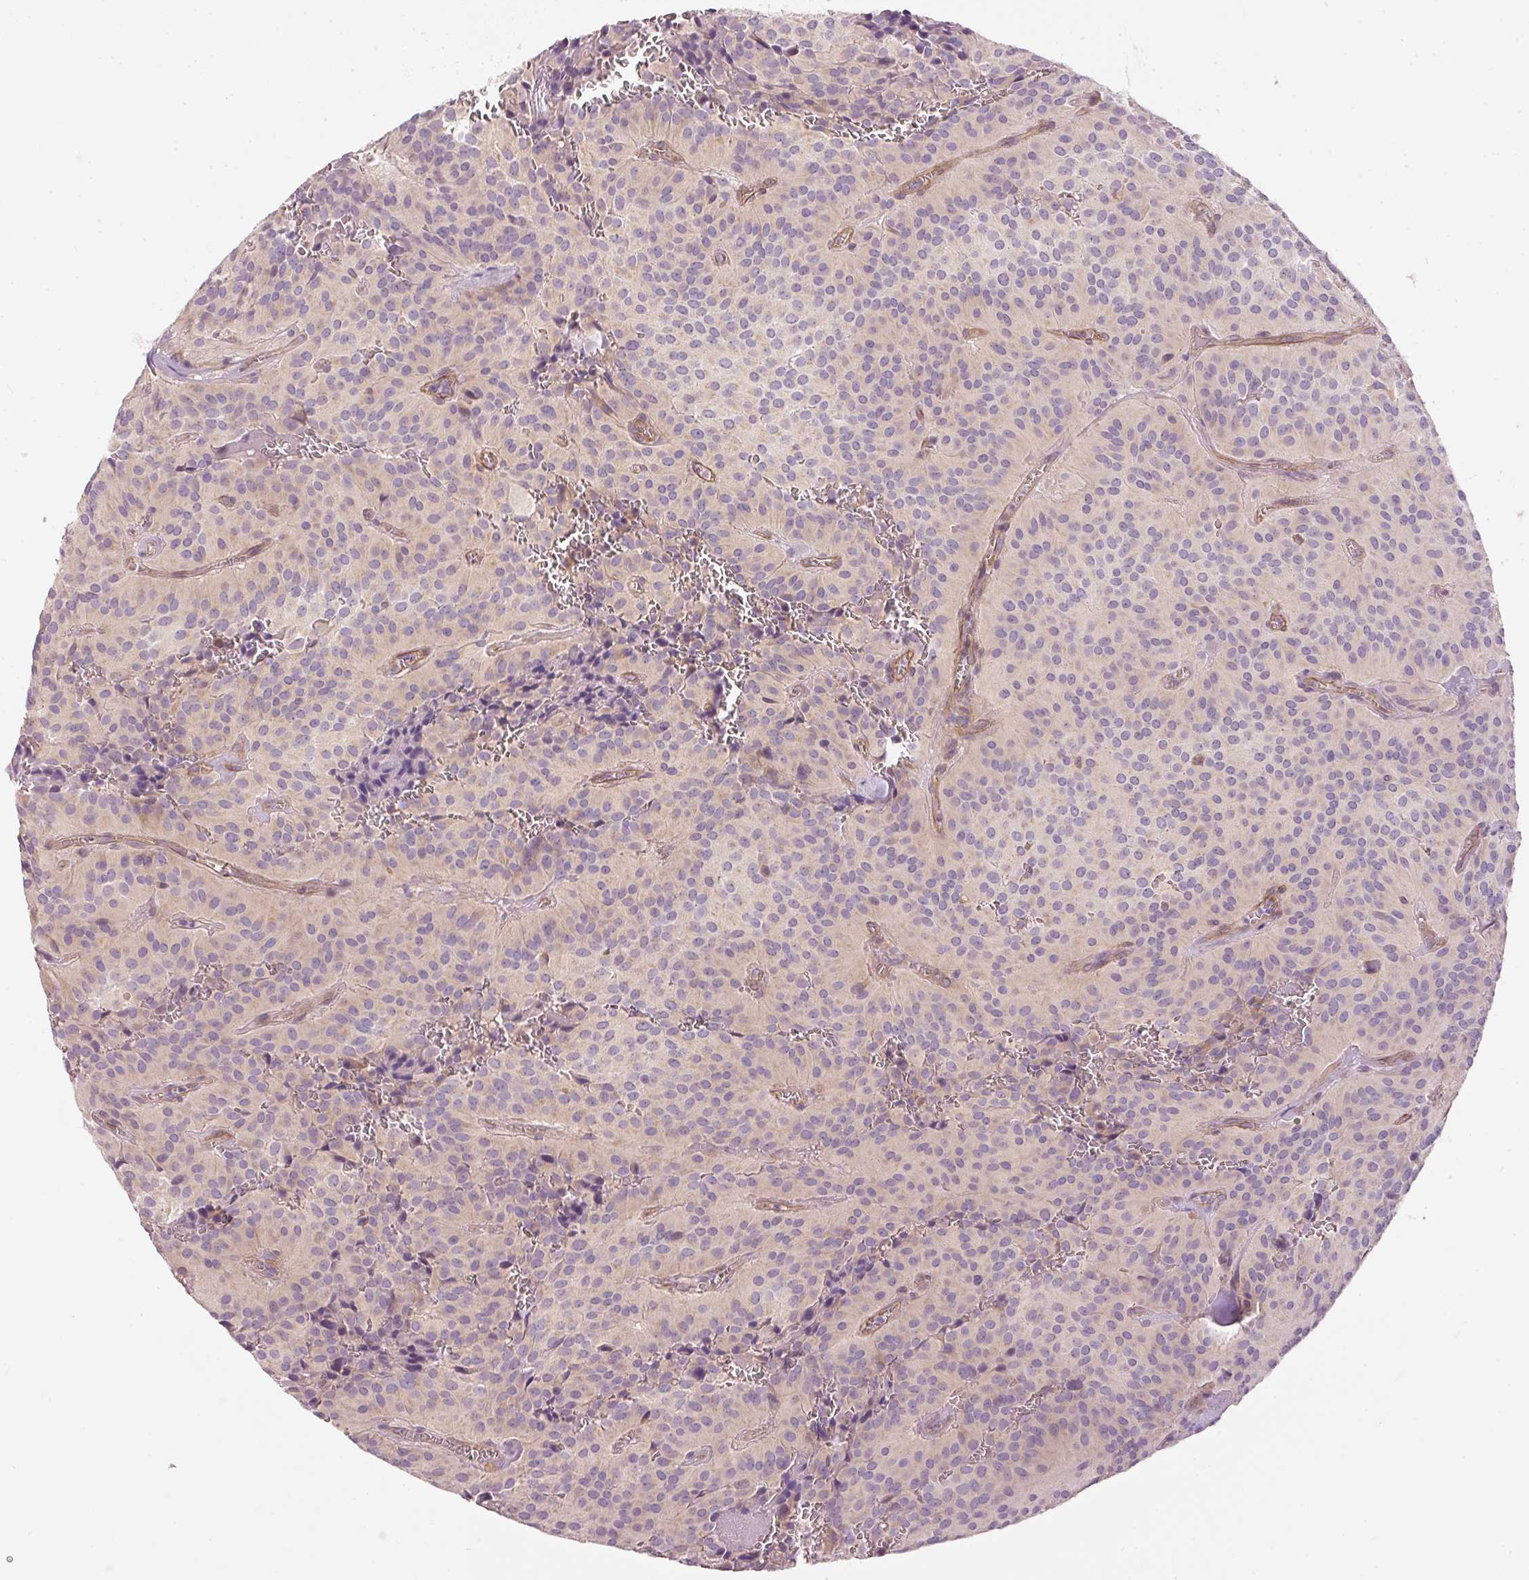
{"staining": {"intensity": "negative", "quantity": "none", "location": "none"}, "tissue": "glioma", "cell_type": "Tumor cells", "image_type": "cancer", "snomed": [{"axis": "morphology", "description": "Glioma, malignant, Low grade"}, {"axis": "topography", "description": "Brain"}], "caption": "The immunohistochemistry photomicrograph has no significant expression in tumor cells of glioma tissue.", "gene": "OSR2", "patient": {"sex": "male", "age": 42}}